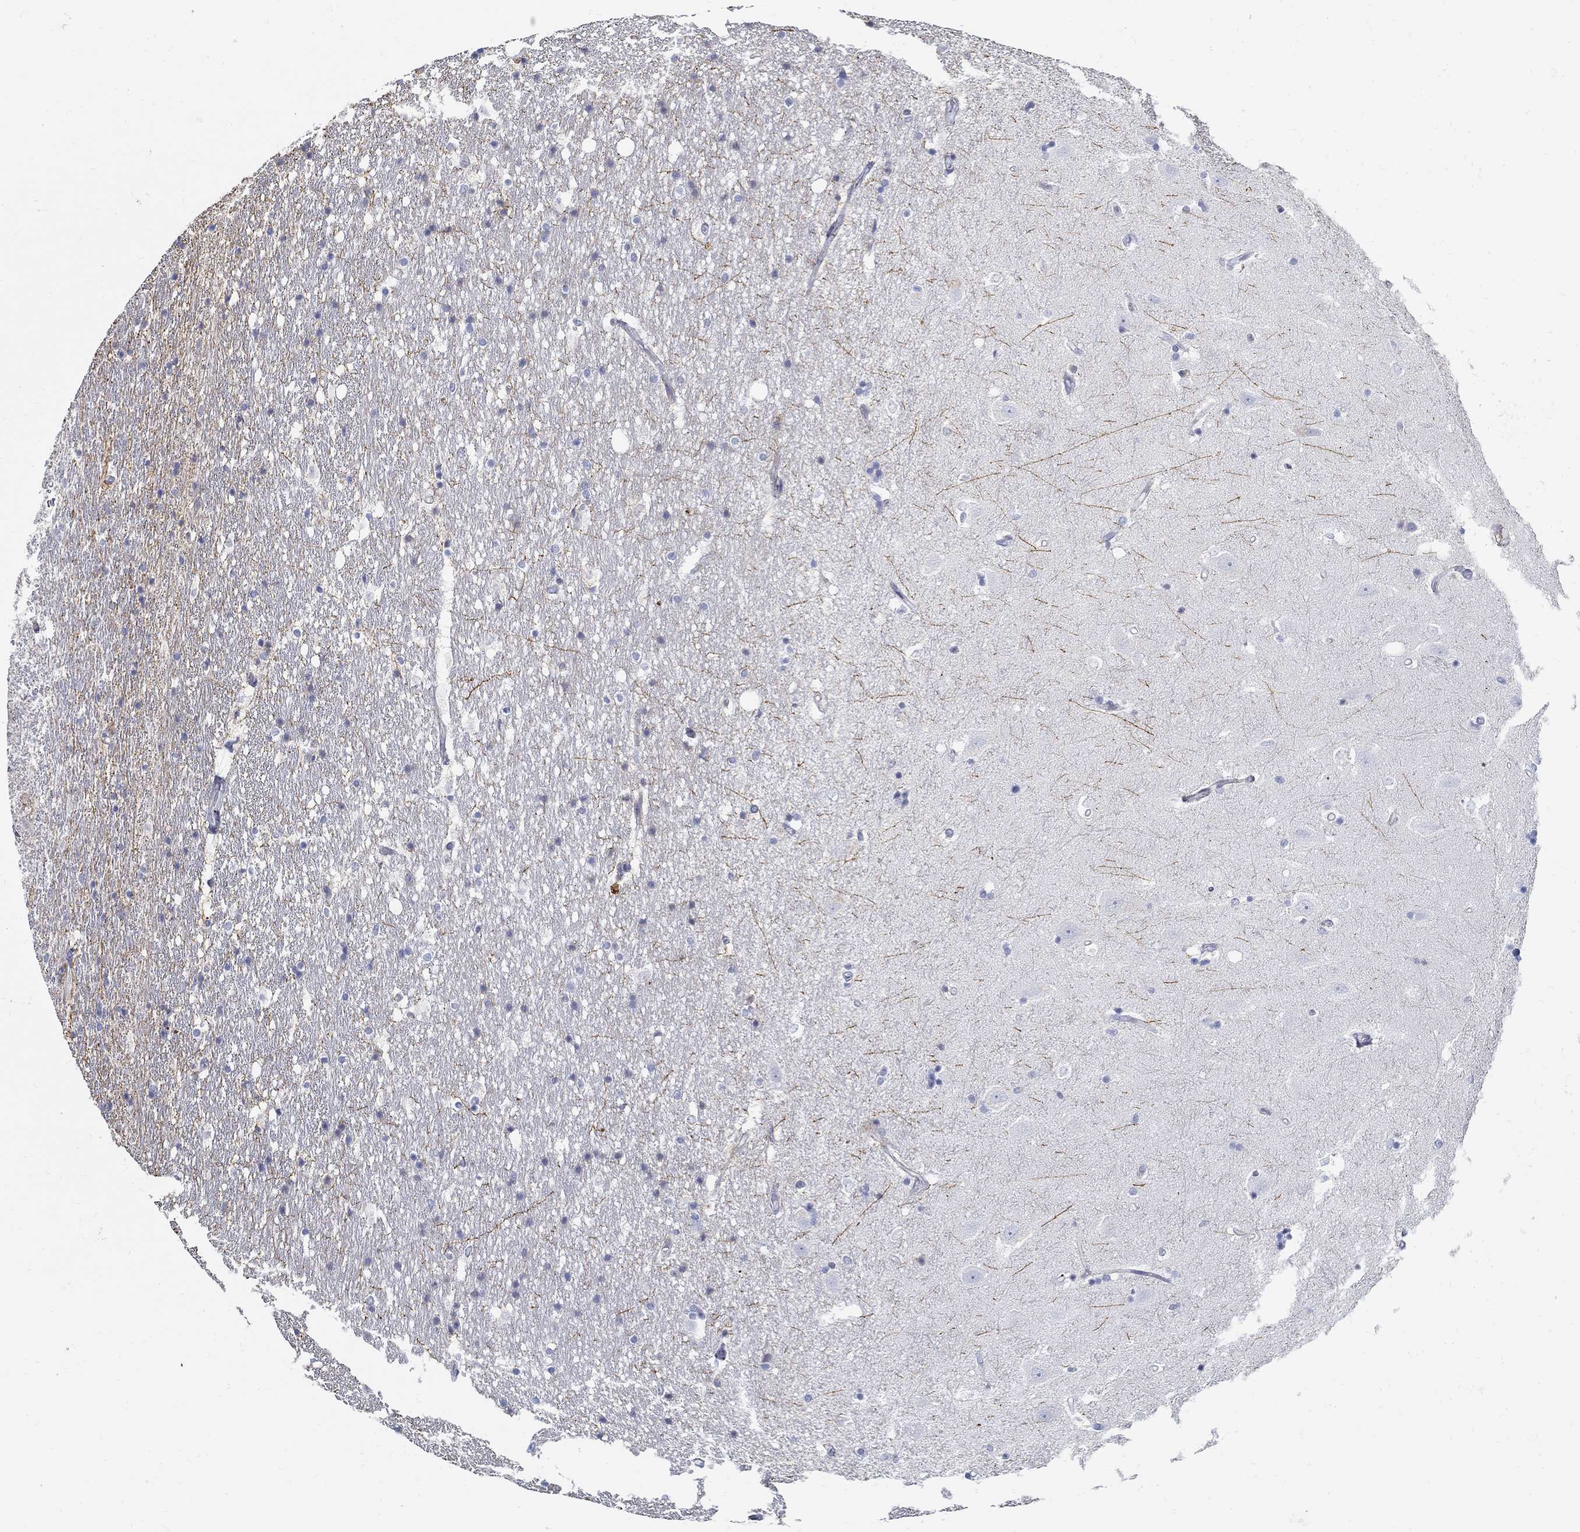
{"staining": {"intensity": "negative", "quantity": "none", "location": "none"}, "tissue": "hippocampus", "cell_type": "Glial cells", "image_type": "normal", "snomed": [{"axis": "morphology", "description": "Normal tissue, NOS"}, {"axis": "topography", "description": "Hippocampus"}], "caption": "Glial cells are negative for protein expression in normal human hippocampus. (DAB immunohistochemistry with hematoxylin counter stain).", "gene": "TGFBI", "patient": {"sex": "male", "age": 49}}